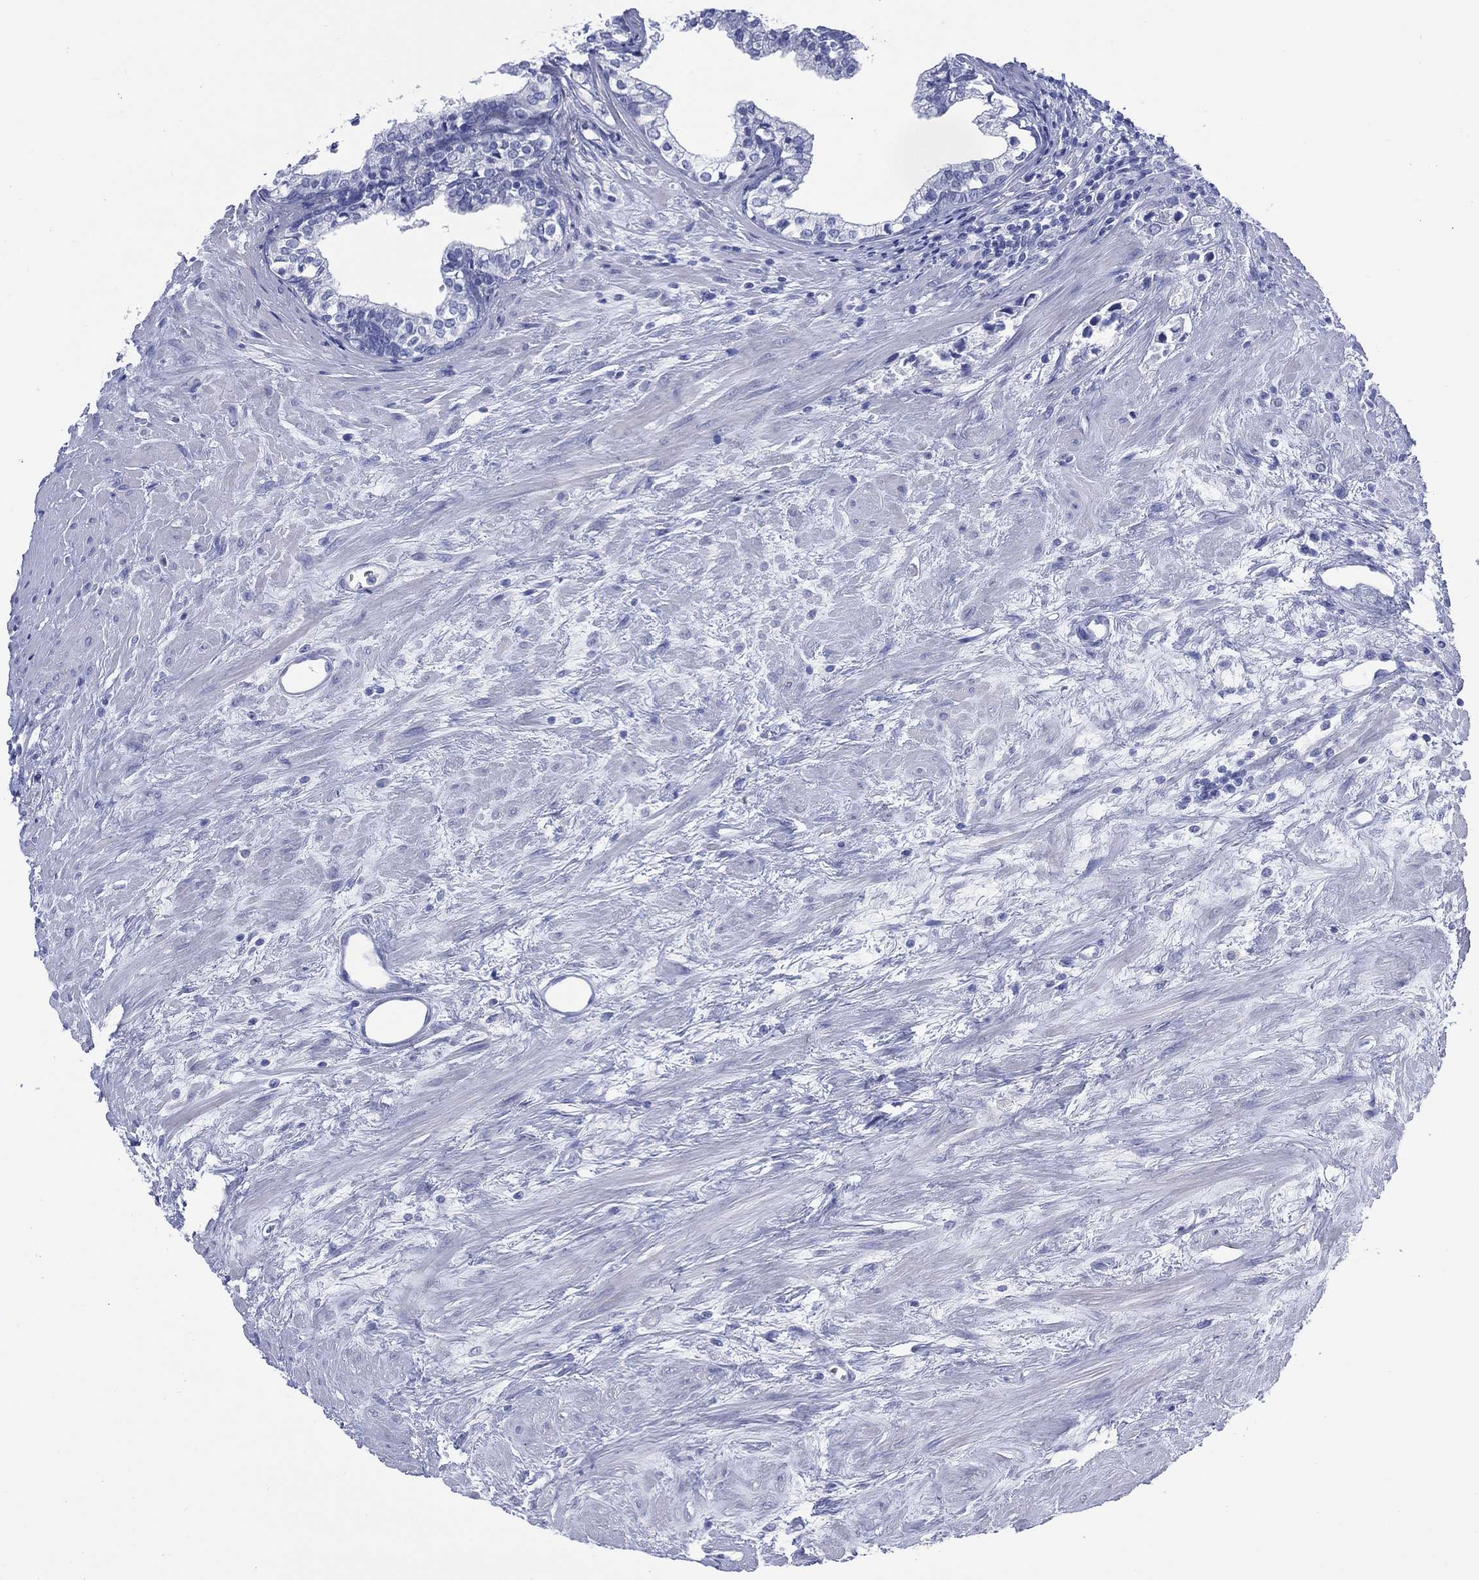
{"staining": {"intensity": "negative", "quantity": "none", "location": "none"}, "tissue": "prostate cancer", "cell_type": "Tumor cells", "image_type": "cancer", "snomed": [{"axis": "morphology", "description": "Adenocarcinoma, NOS"}, {"axis": "topography", "description": "Prostate and seminal vesicle, NOS"}], "caption": "This image is of prostate adenocarcinoma stained with immunohistochemistry to label a protein in brown with the nuclei are counter-stained blue. There is no staining in tumor cells.", "gene": "LRRD1", "patient": {"sex": "male", "age": 63}}